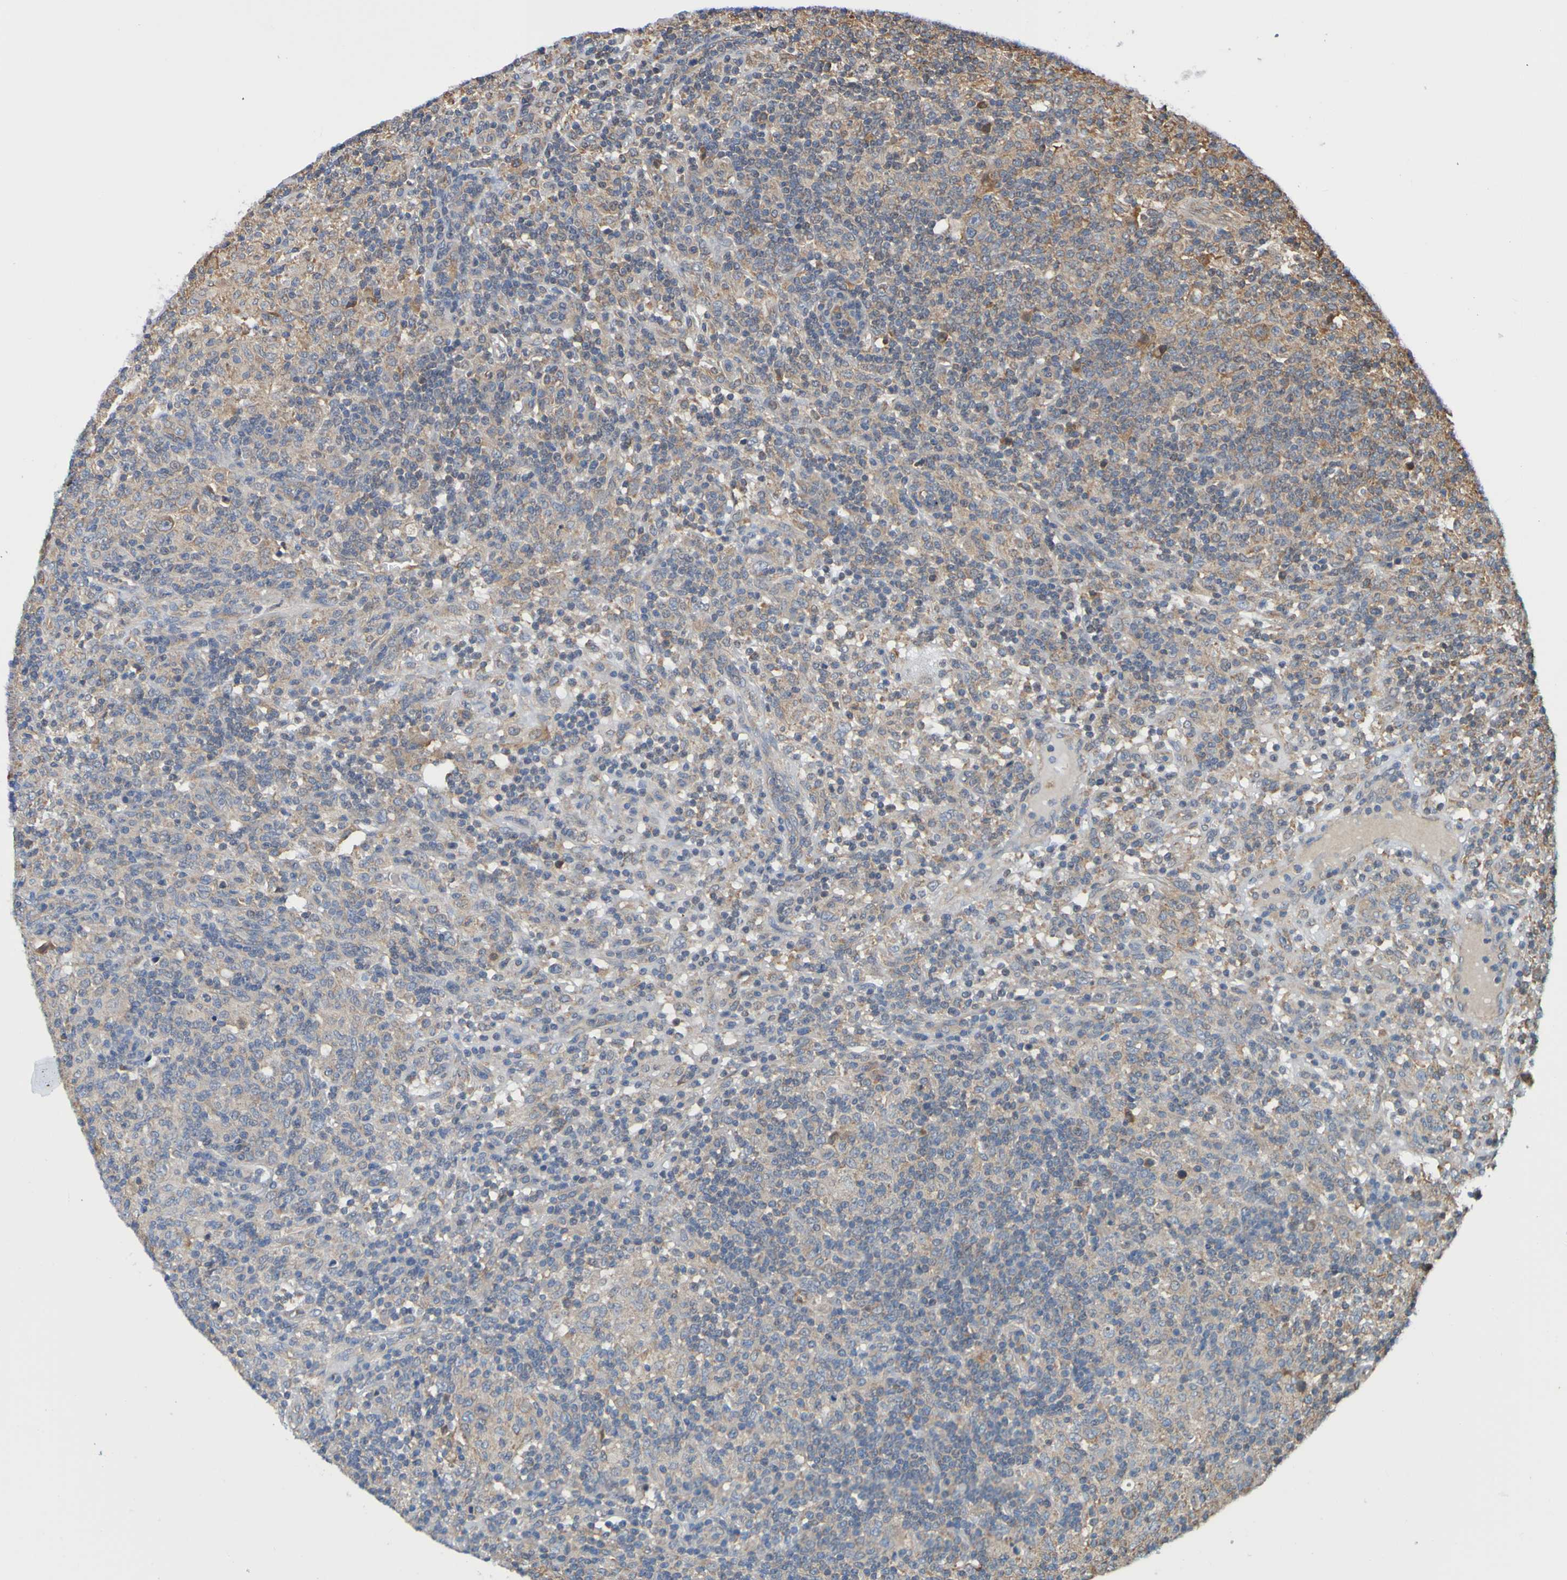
{"staining": {"intensity": "moderate", "quantity": "25%-75%", "location": "cytoplasmic/membranous"}, "tissue": "lymphoma", "cell_type": "Tumor cells", "image_type": "cancer", "snomed": [{"axis": "morphology", "description": "Hodgkin's disease, NOS"}, {"axis": "topography", "description": "Lymph node"}], "caption": "Immunohistochemical staining of human lymphoma demonstrates medium levels of moderate cytoplasmic/membranous protein staining in approximately 25%-75% of tumor cells.", "gene": "AXIN1", "patient": {"sex": "male", "age": 70}}